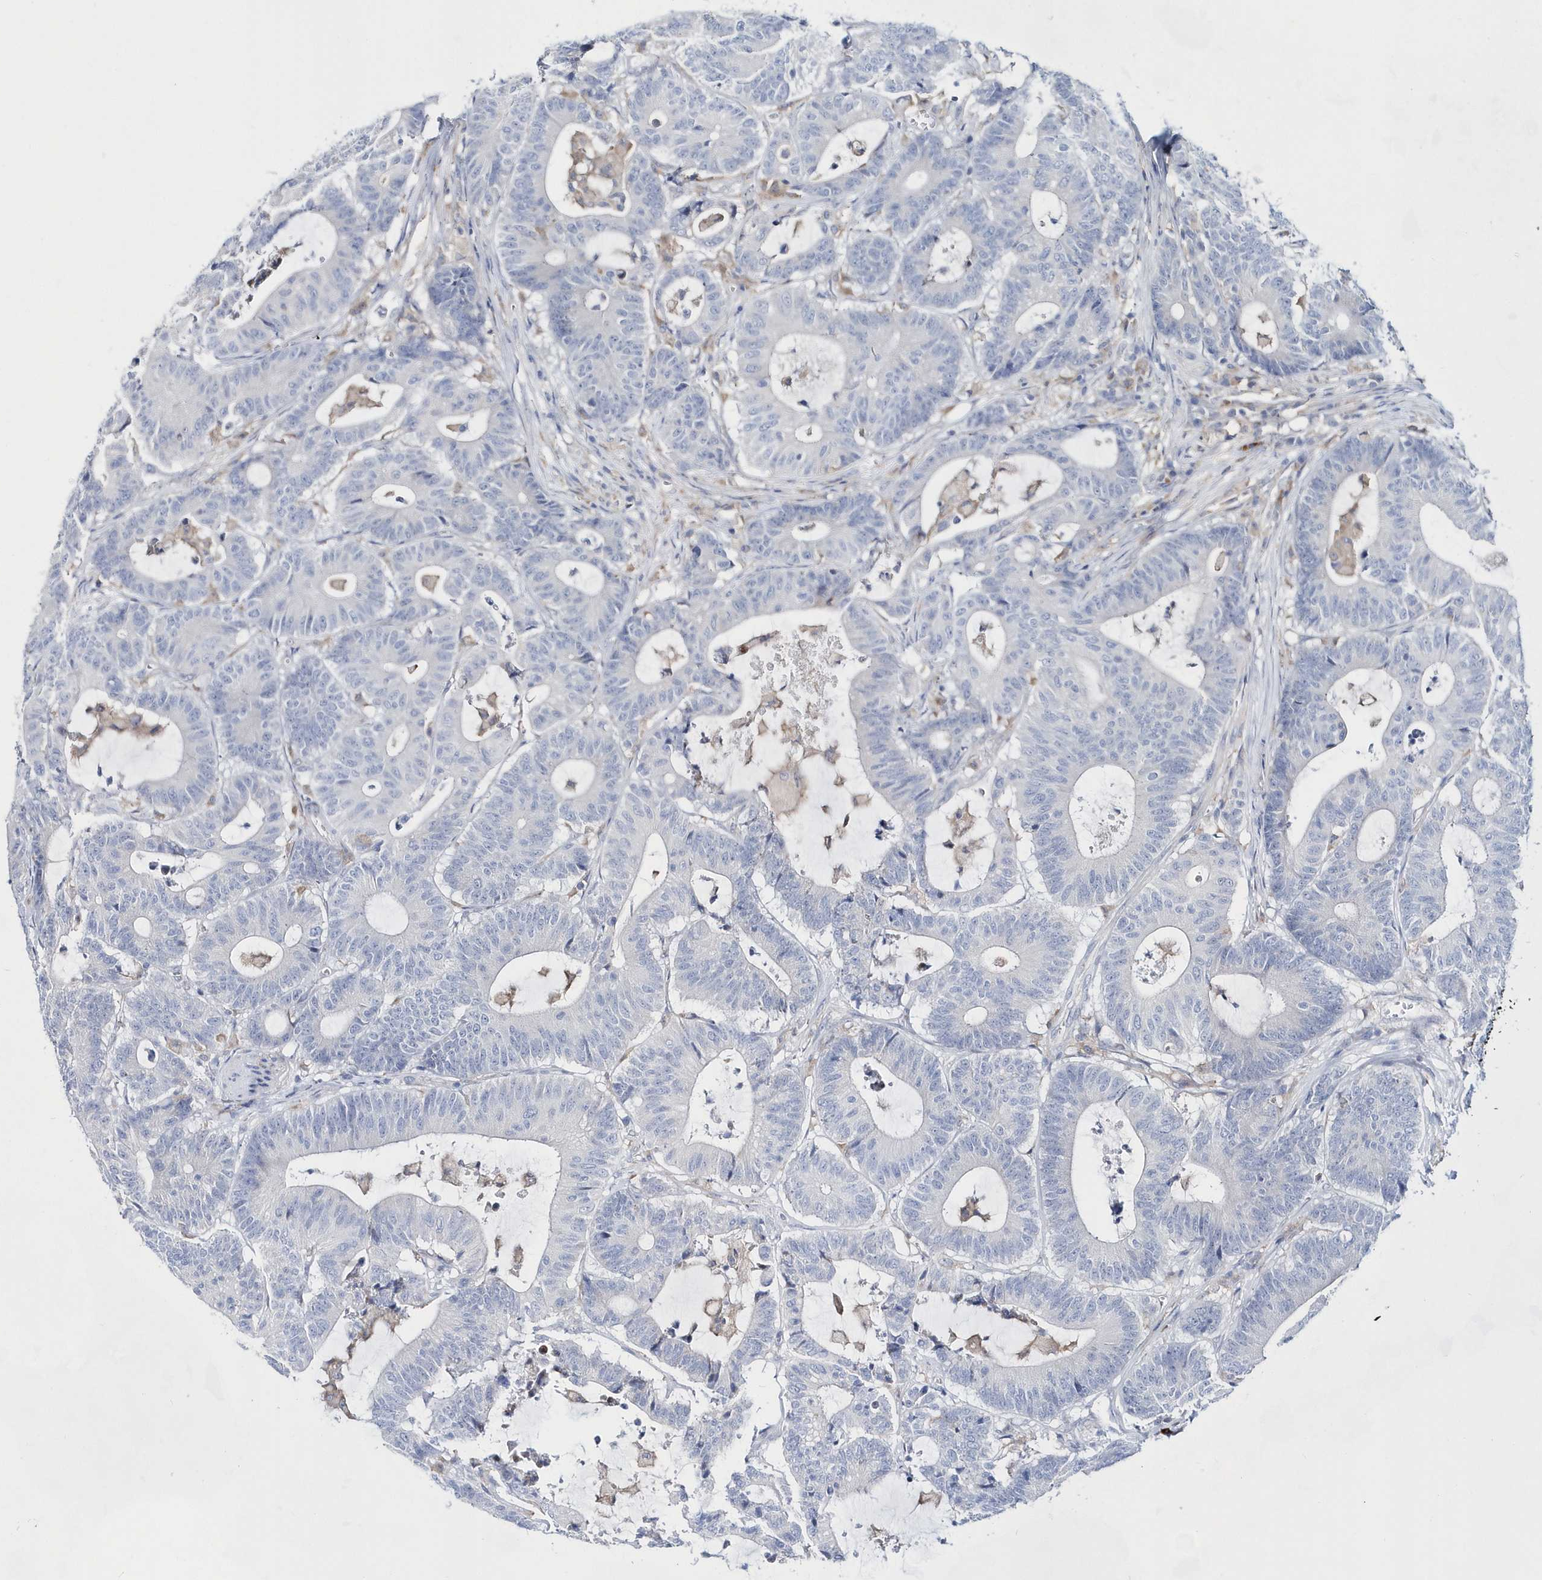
{"staining": {"intensity": "negative", "quantity": "none", "location": "none"}, "tissue": "colorectal cancer", "cell_type": "Tumor cells", "image_type": "cancer", "snomed": [{"axis": "morphology", "description": "Adenocarcinoma, NOS"}, {"axis": "topography", "description": "Colon"}], "caption": "Protein analysis of adenocarcinoma (colorectal) demonstrates no significant staining in tumor cells.", "gene": "BDH2", "patient": {"sex": "female", "age": 84}}